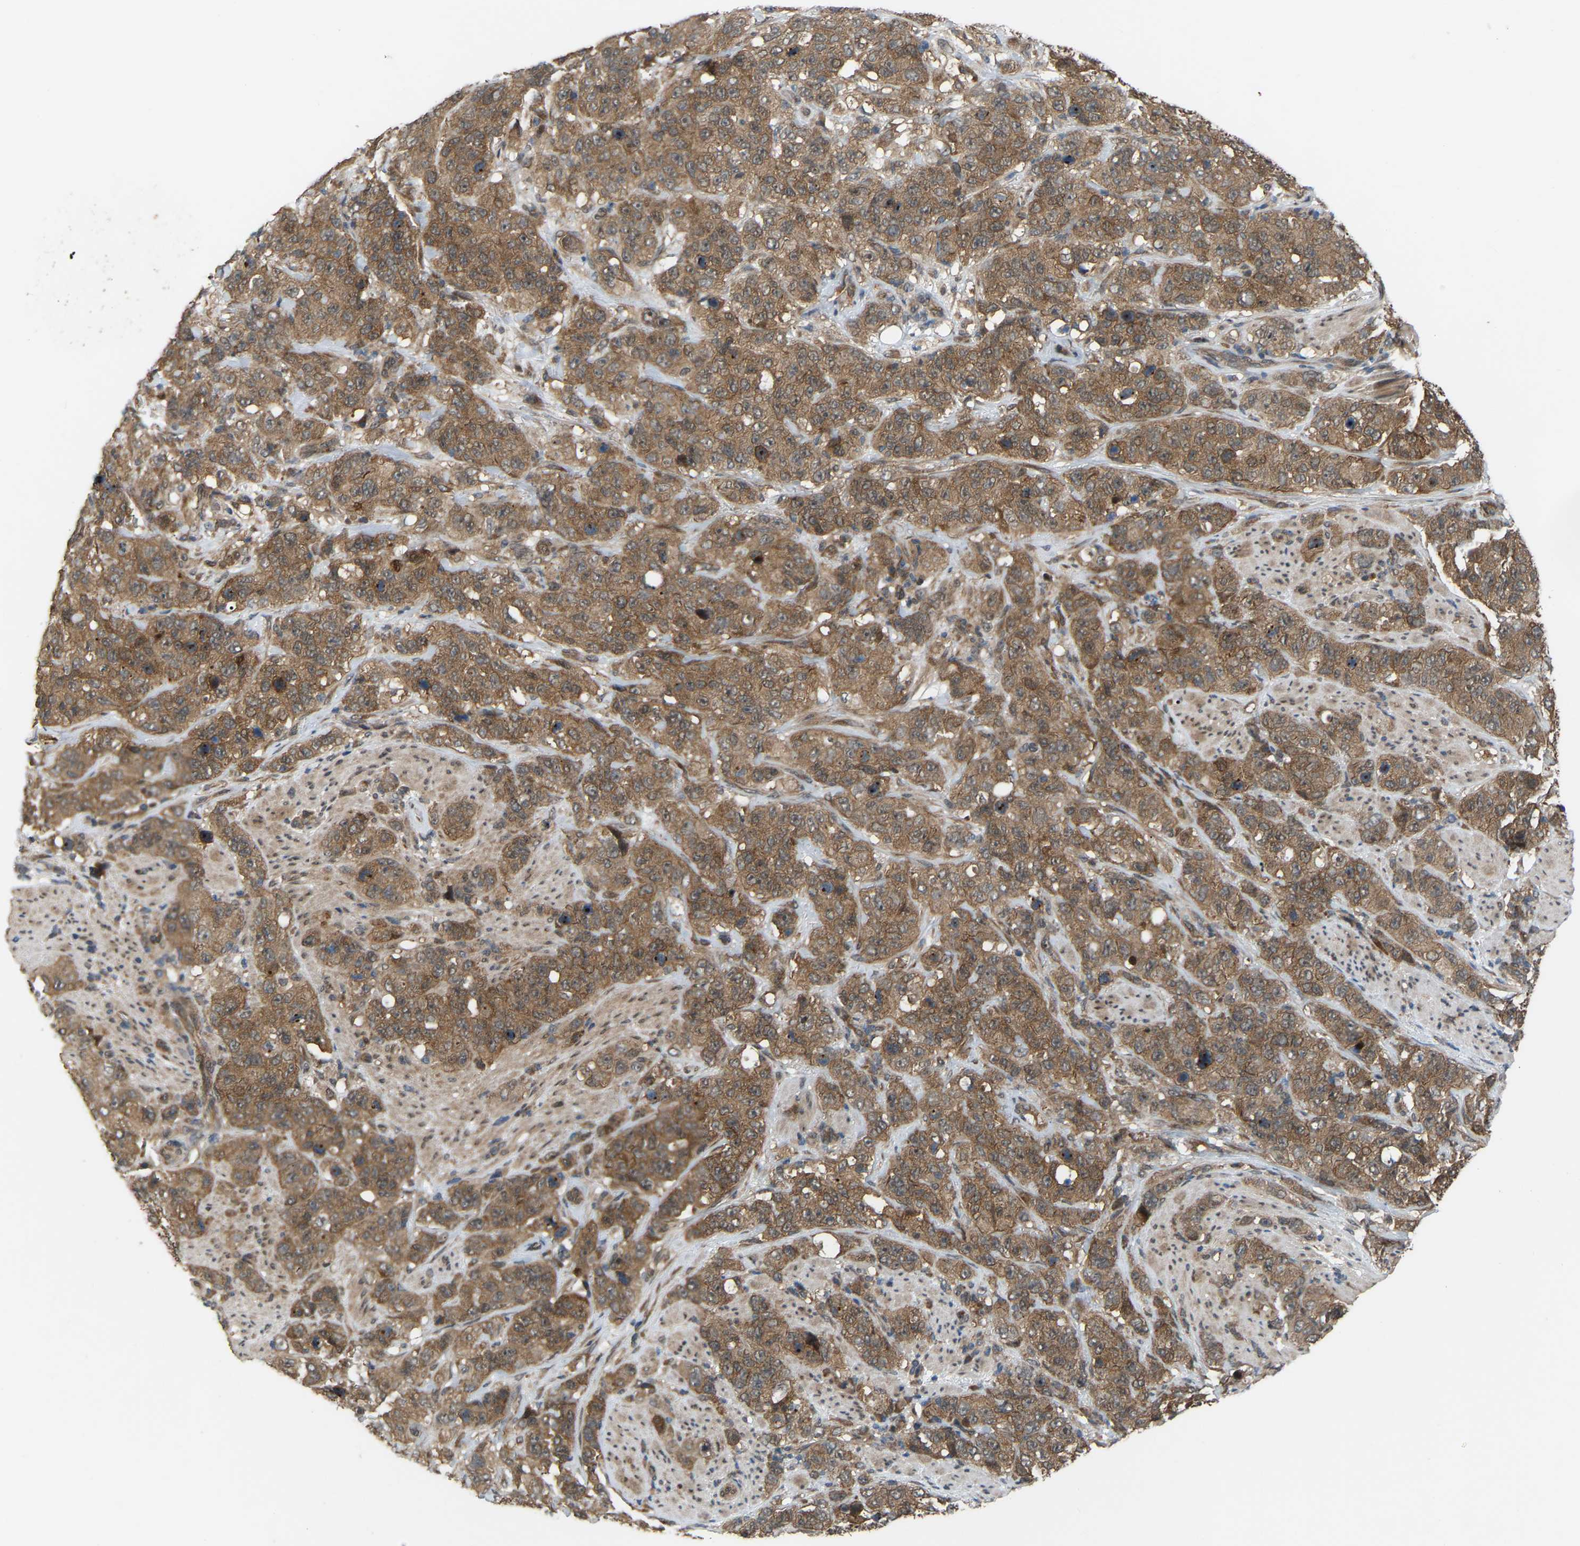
{"staining": {"intensity": "moderate", "quantity": ">75%", "location": "cytoplasmic/membranous"}, "tissue": "stomach cancer", "cell_type": "Tumor cells", "image_type": "cancer", "snomed": [{"axis": "morphology", "description": "Adenocarcinoma, NOS"}, {"axis": "topography", "description": "Stomach"}], "caption": "Protein analysis of adenocarcinoma (stomach) tissue shows moderate cytoplasmic/membranous positivity in about >75% of tumor cells.", "gene": "CROT", "patient": {"sex": "male", "age": 48}}